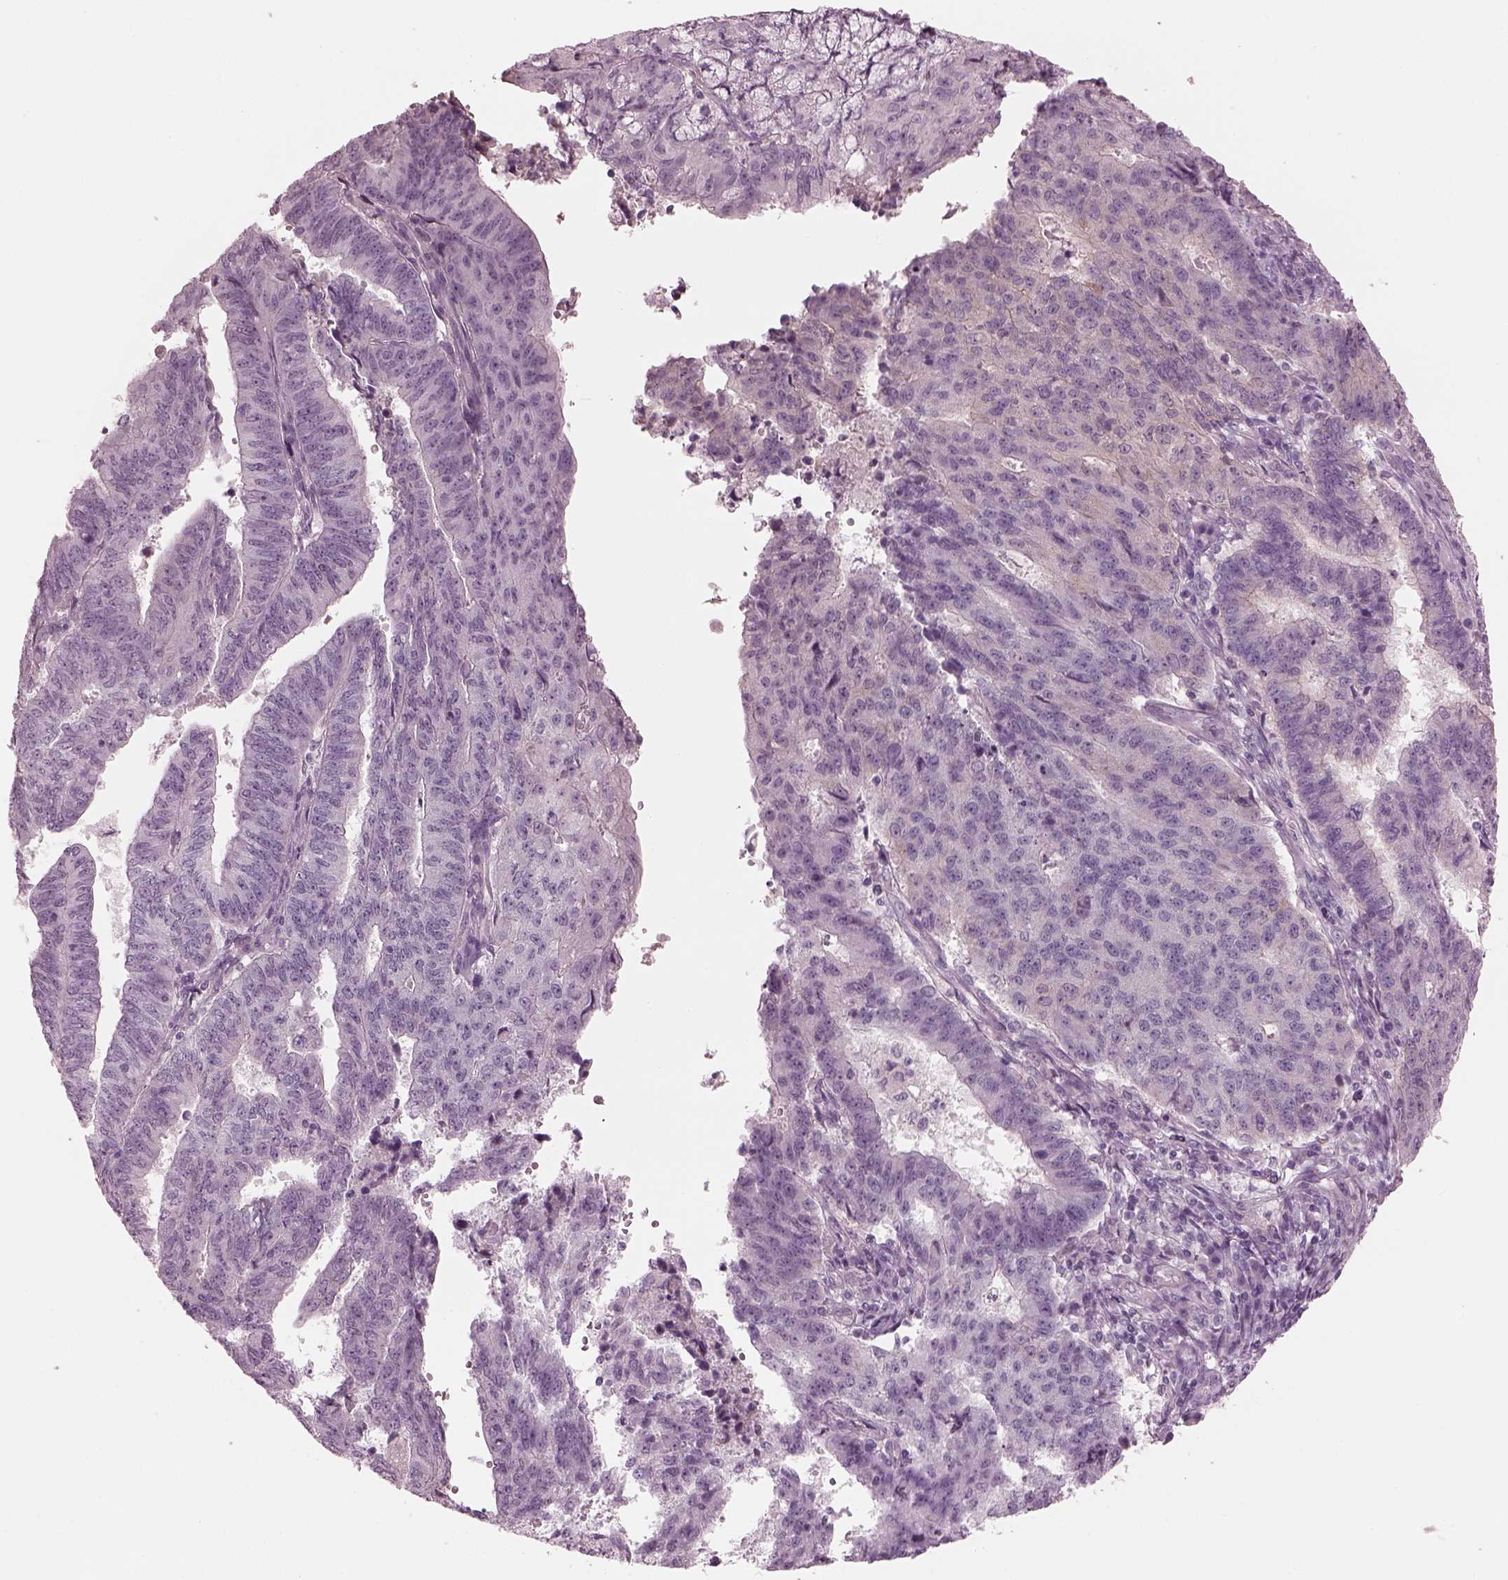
{"staining": {"intensity": "negative", "quantity": "none", "location": "none"}, "tissue": "endometrial cancer", "cell_type": "Tumor cells", "image_type": "cancer", "snomed": [{"axis": "morphology", "description": "Adenocarcinoma, NOS"}, {"axis": "topography", "description": "Endometrium"}], "caption": "This is a image of immunohistochemistry staining of adenocarcinoma (endometrial), which shows no expression in tumor cells. (Brightfield microscopy of DAB immunohistochemistry (IHC) at high magnification).", "gene": "EIF4E1B", "patient": {"sex": "female", "age": 82}}